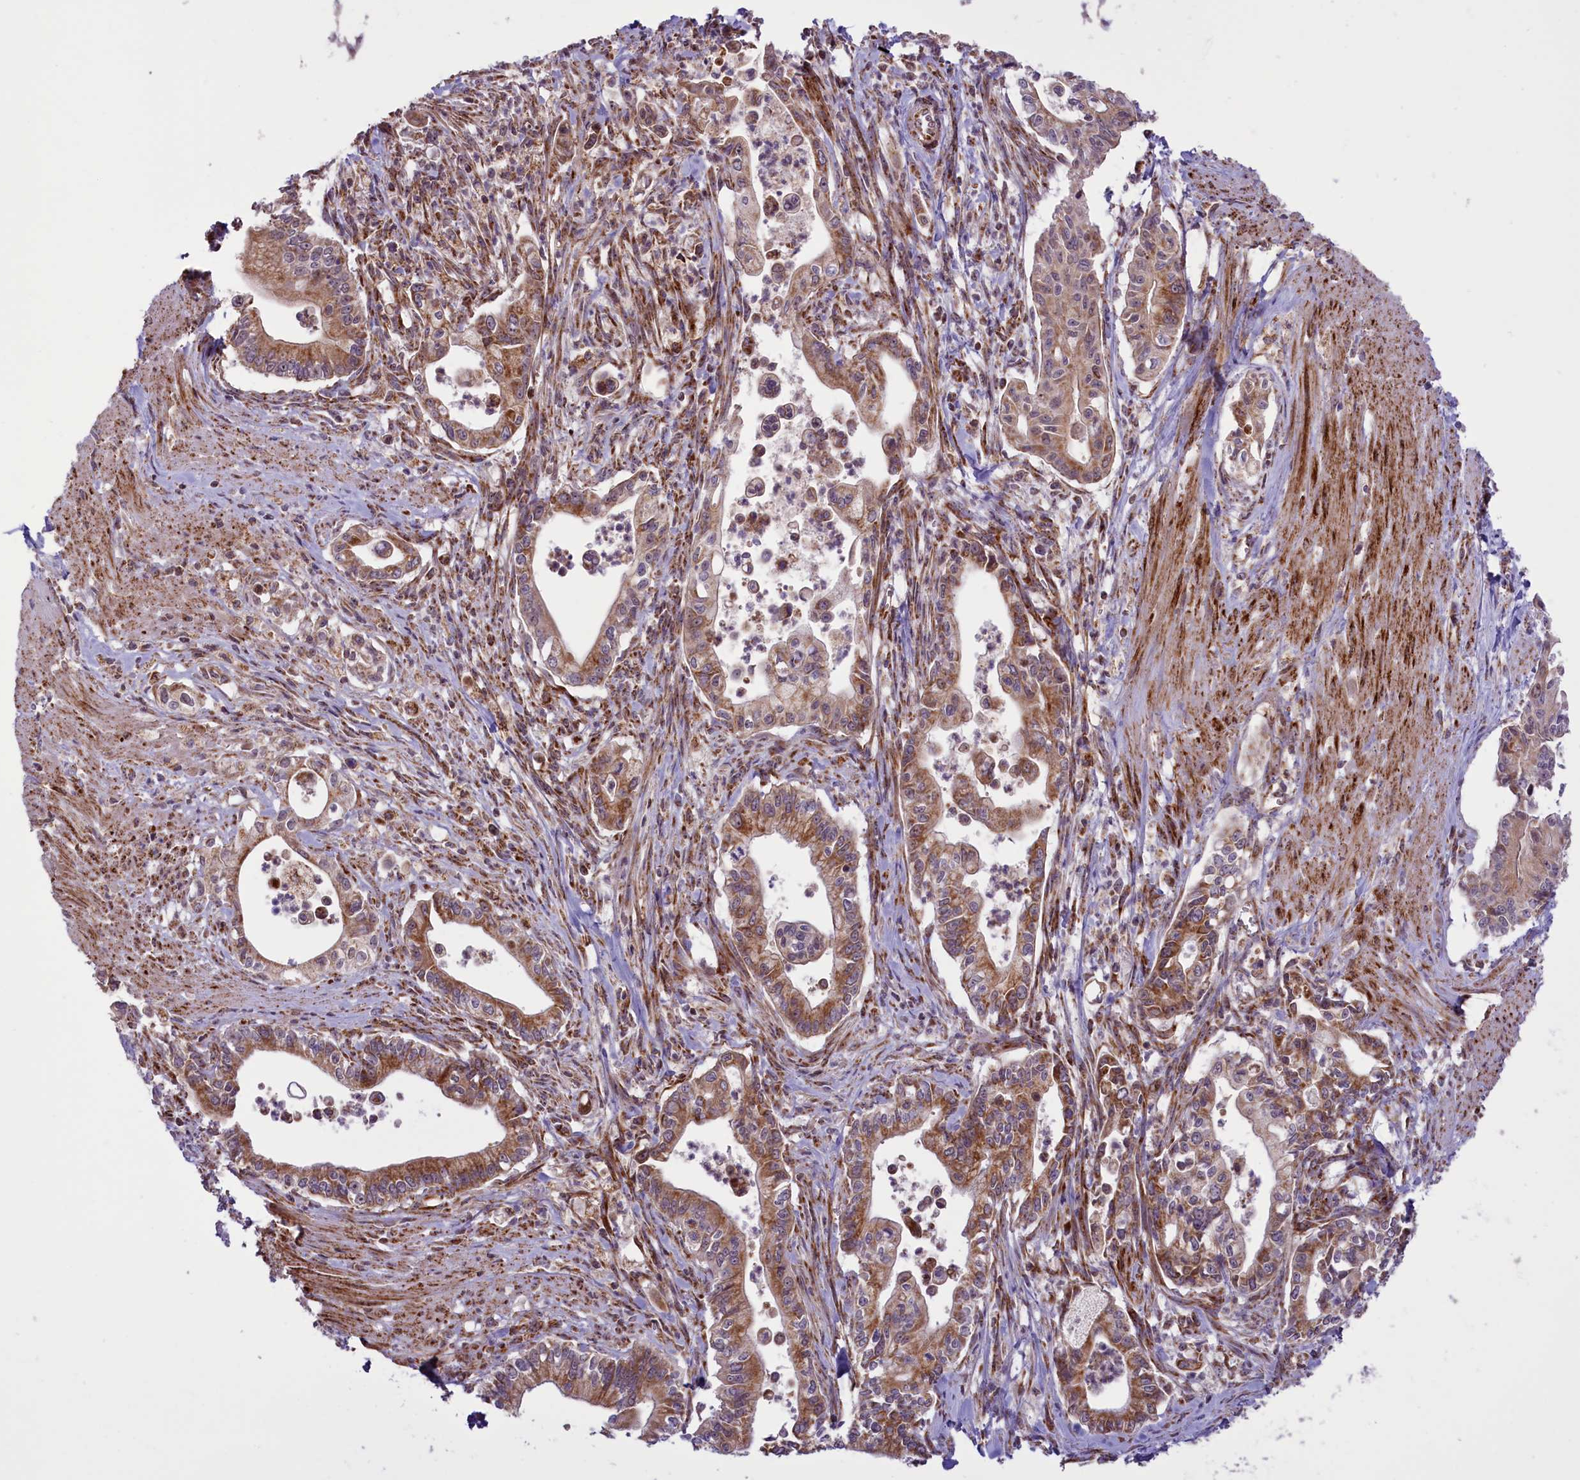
{"staining": {"intensity": "moderate", "quantity": ">75%", "location": "cytoplasmic/membranous"}, "tissue": "pancreatic cancer", "cell_type": "Tumor cells", "image_type": "cancer", "snomed": [{"axis": "morphology", "description": "Adenocarcinoma, NOS"}, {"axis": "topography", "description": "Pancreas"}], "caption": "Immunohistochemistry (IHC) micrograph of neoplastic tissue: human pancreatic cancer (adenocarcinoma) stained using IHC shows medium levels of moderate protein expression localized specifically in the cytoplasmic/membranous of tumor cells, appearing as a cytoplasmic/membranous brown color.", "gene": "NDUFS5", "patient": {"sex": "male", "age": 78}}